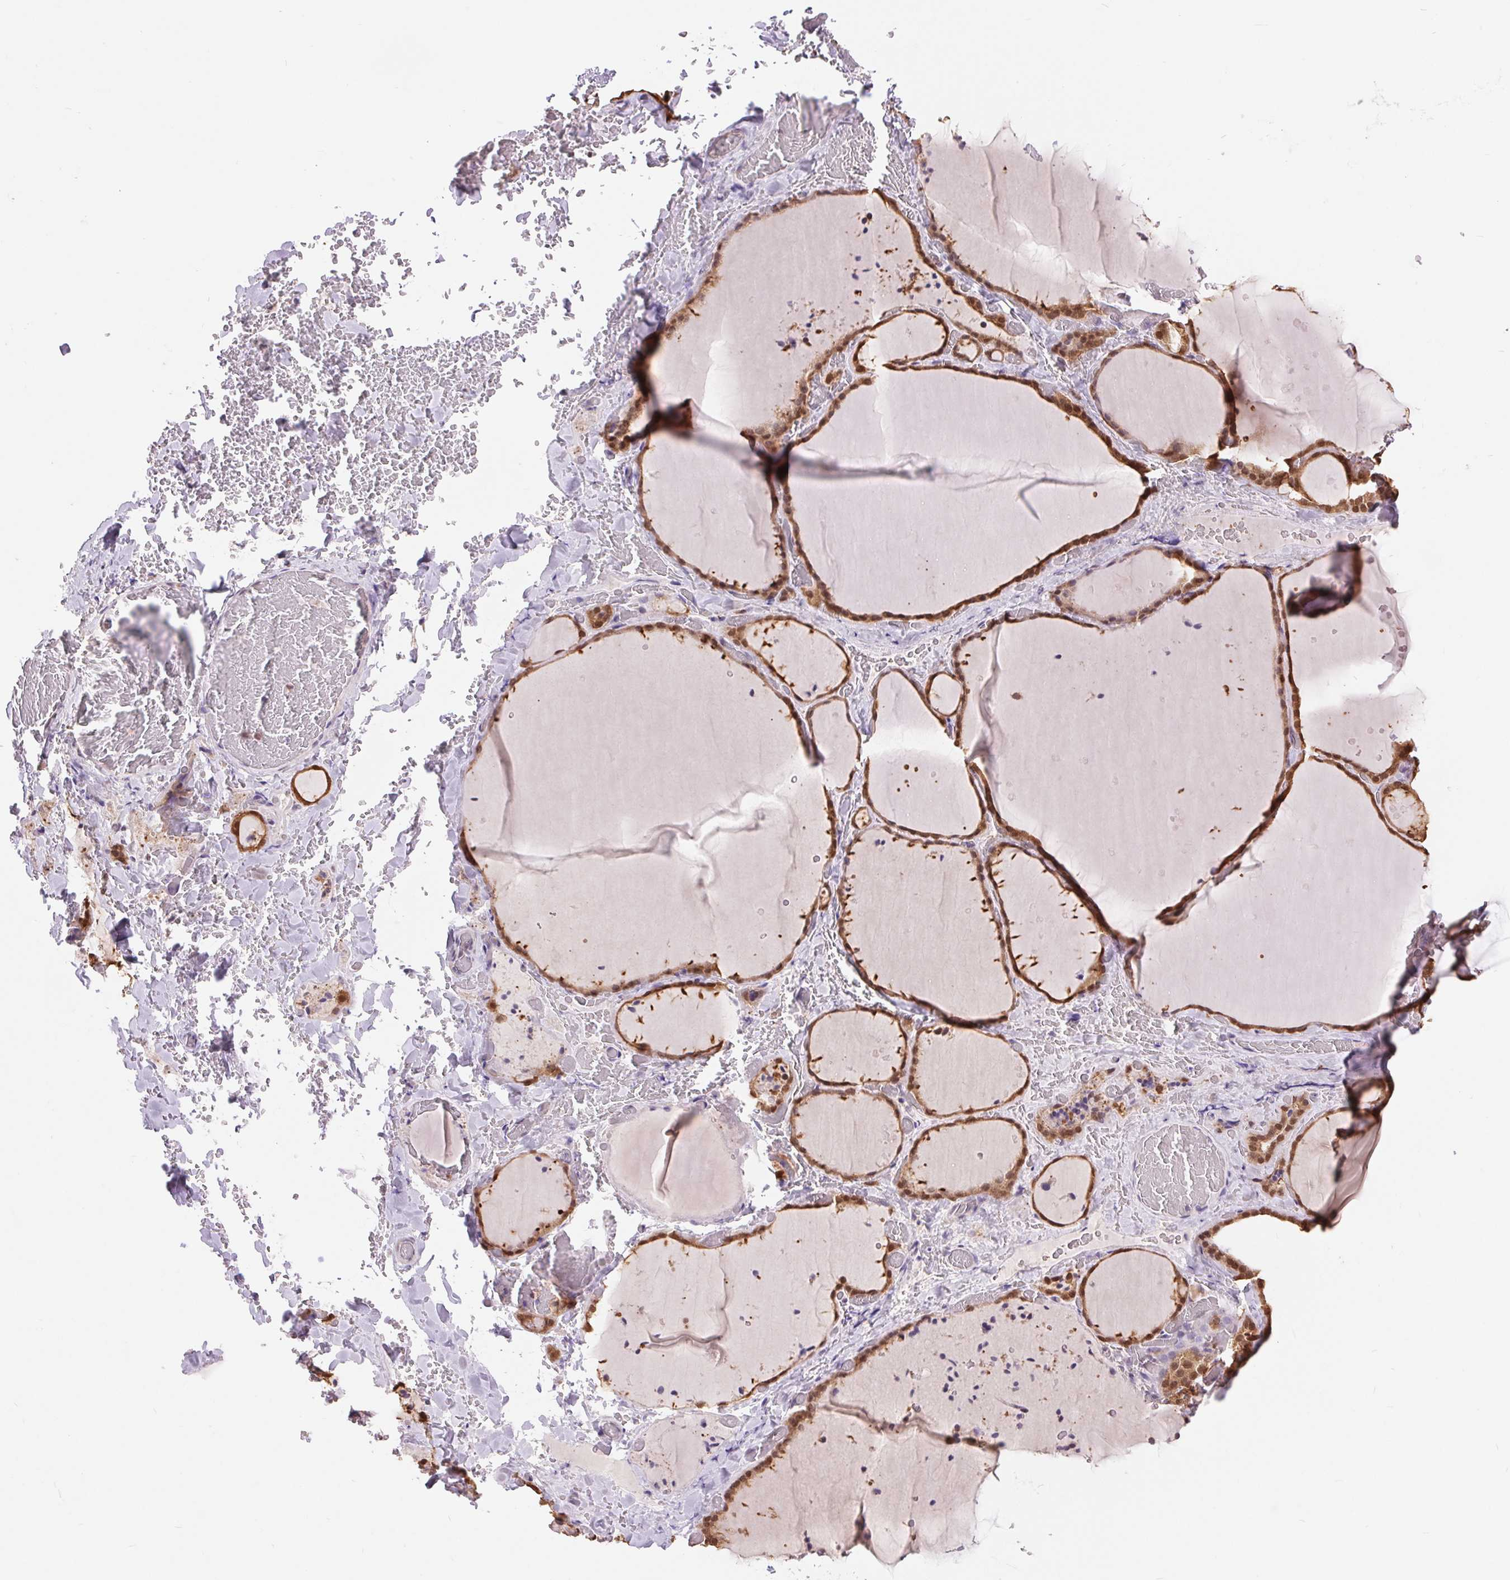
{"staining": {"intensity": "moderate", "quantity": ">75%", "location": "cytoplasmic/membranous,nuclear"}, "tissue": "thyroid gland", "cell_type": "Glandular cells", "image_type": "normal", "snomed": [{"axis": "morphology", "description": "Normal tissue, NOS"}, {"axis": "topography", "description": "Thyroid gland"}], "caption": "An IHC photomicrograph of normal tissue is shown. Protein staining in brown shows moderate cytoplasmic/membranous,nuclear positivity in thyroid gland within glandular cells. (DAB (3,3'-diaminobenzidine) IHC, brown staining for protein, blue staining for nuclei).", "gene": "TMEM273", "patient": {"sex": "female", "age": 36}}